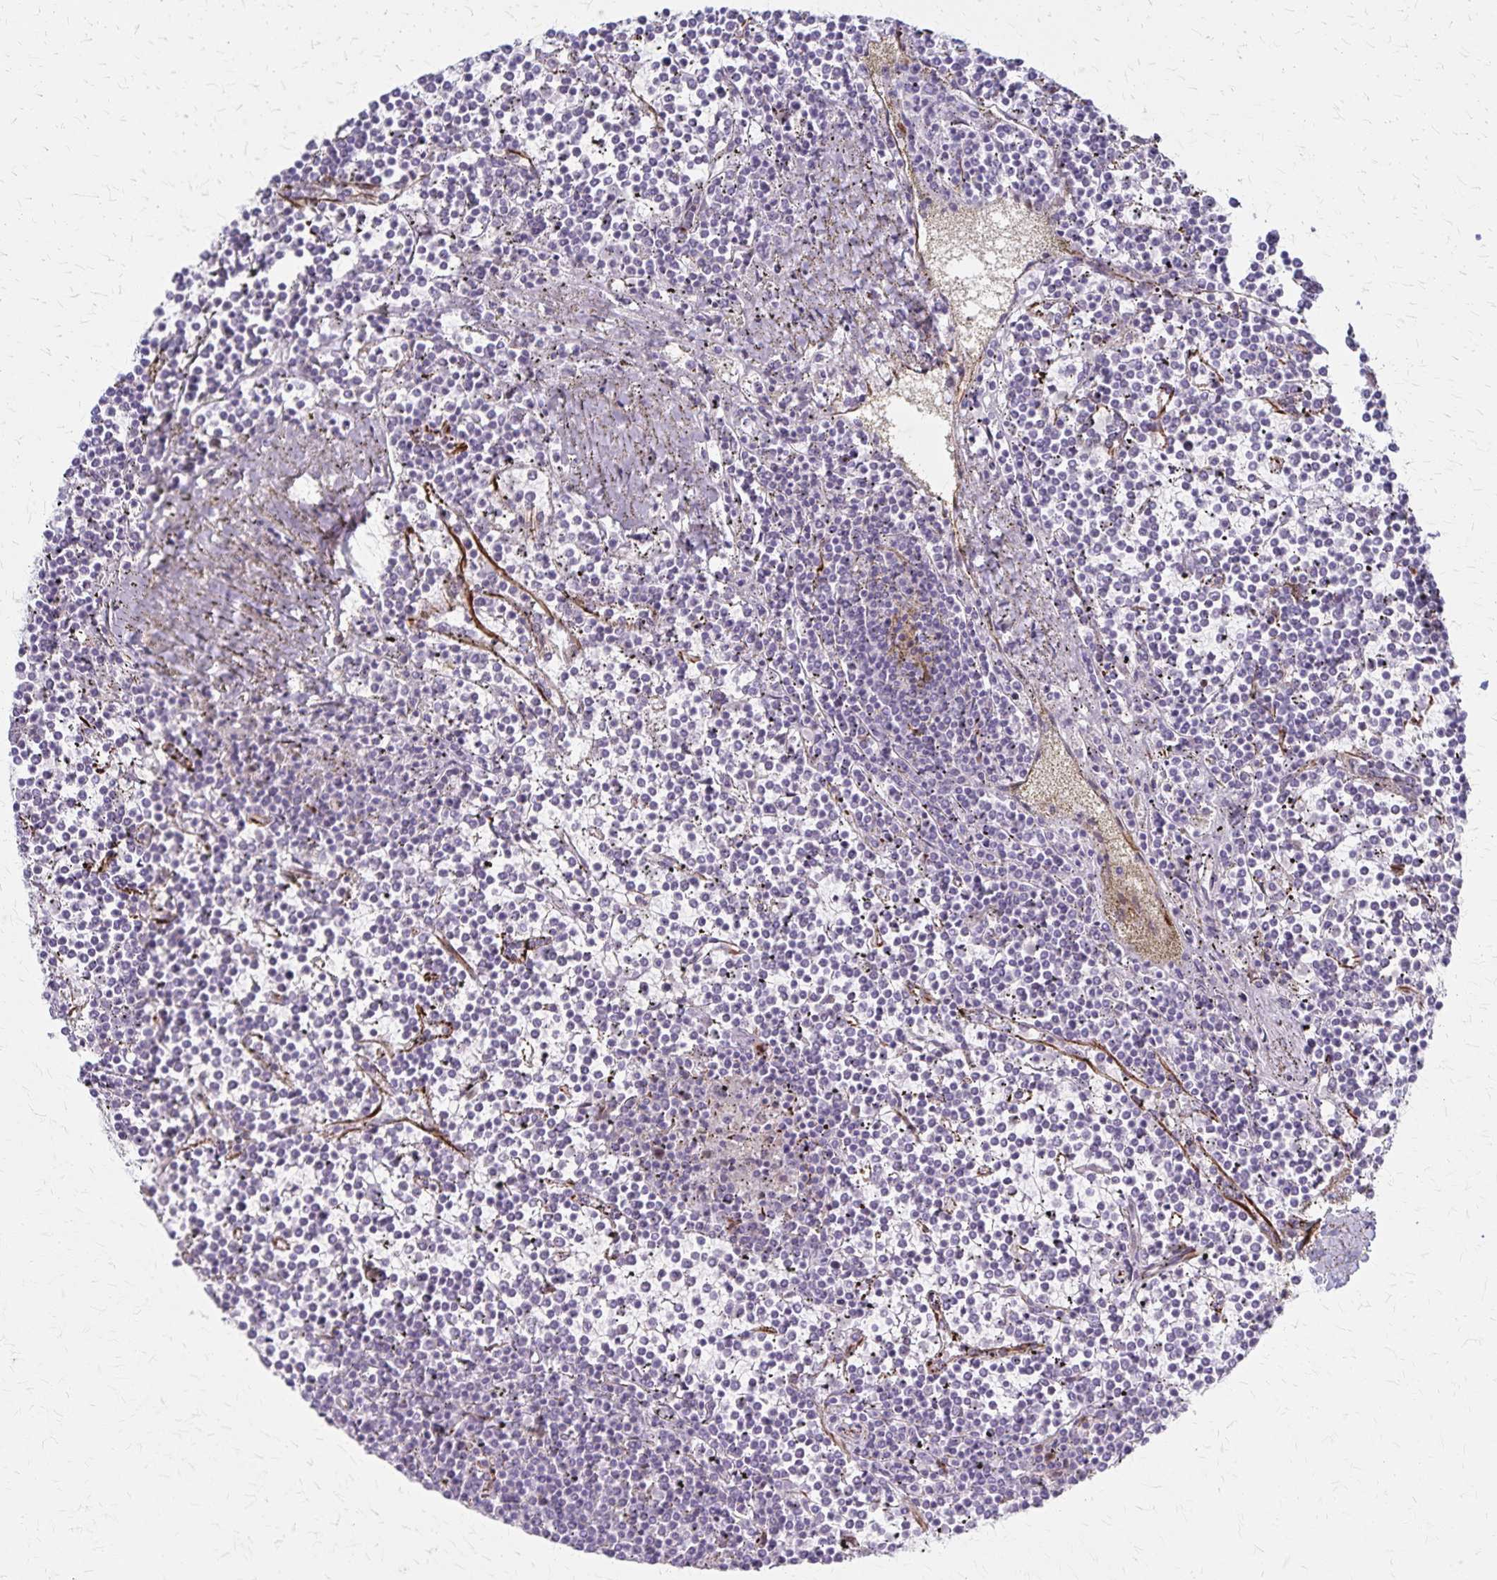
{"staining": {"intensity": "negative", "quantity": "none", "location": "none"}, "tissue": "lymphoma", "cell_type": "Tumor cells", "image_type": "cancer", "snomed": [{"axis": "morphology", "description": "Malignant lymphoma, non-Hodgkin's type, Low grade"}, {"axis": "topography", "description": "Spleen"}], "caption": "IHC histopathology image of low-grade malignant lymphoma, non-Hodgkin's type stained for a protein (brown), which displays no staining in tumor cells.", "gene": "DLK2", "patient": {"sex": "female", "age": 19}}